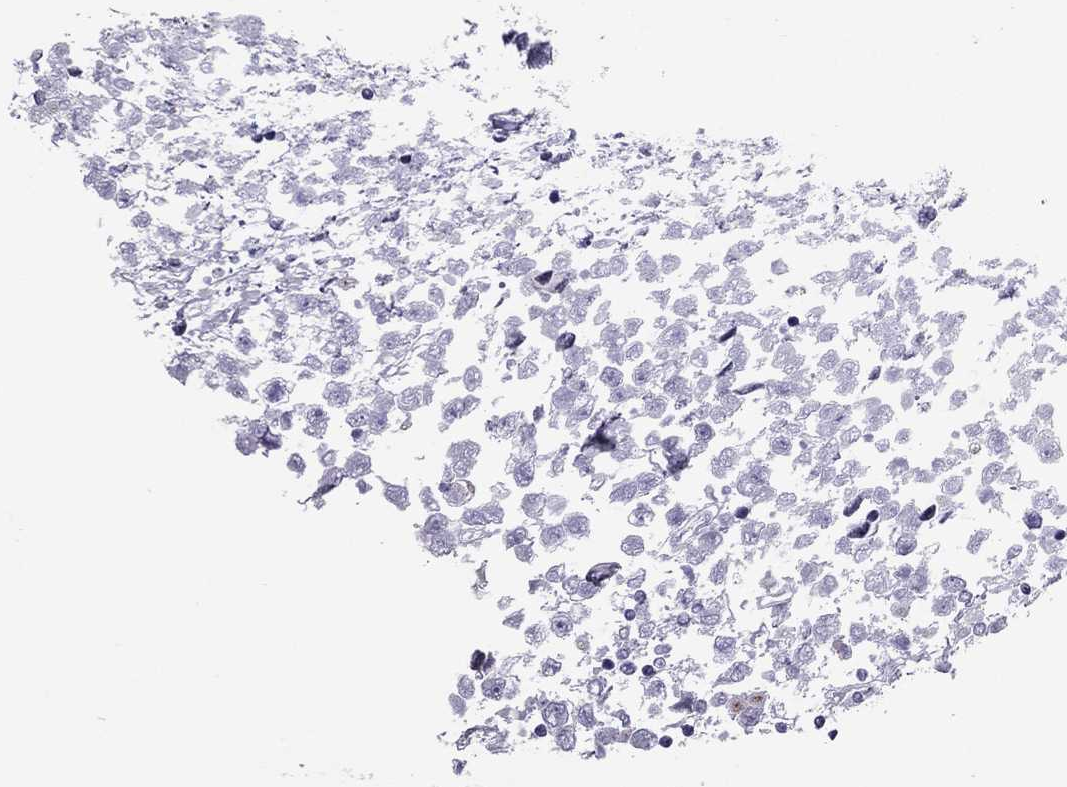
{"staining": {"intensity": "negative", "quantity": "none", "location": "none"}, "tissue": "testis cancer", "cell_type": "Tumor cells", "image_type": "cancer", "snomed": [{"axis": "morphology", "description": "Seminoma, NOS"}, {"axis": "topography", "description": "Testis"}], "caption": "Tumor cells show no significant protein positivity in testis seminoma.", "gene": "SPINT3", "patient": {"sex": "male", "age": 34}}